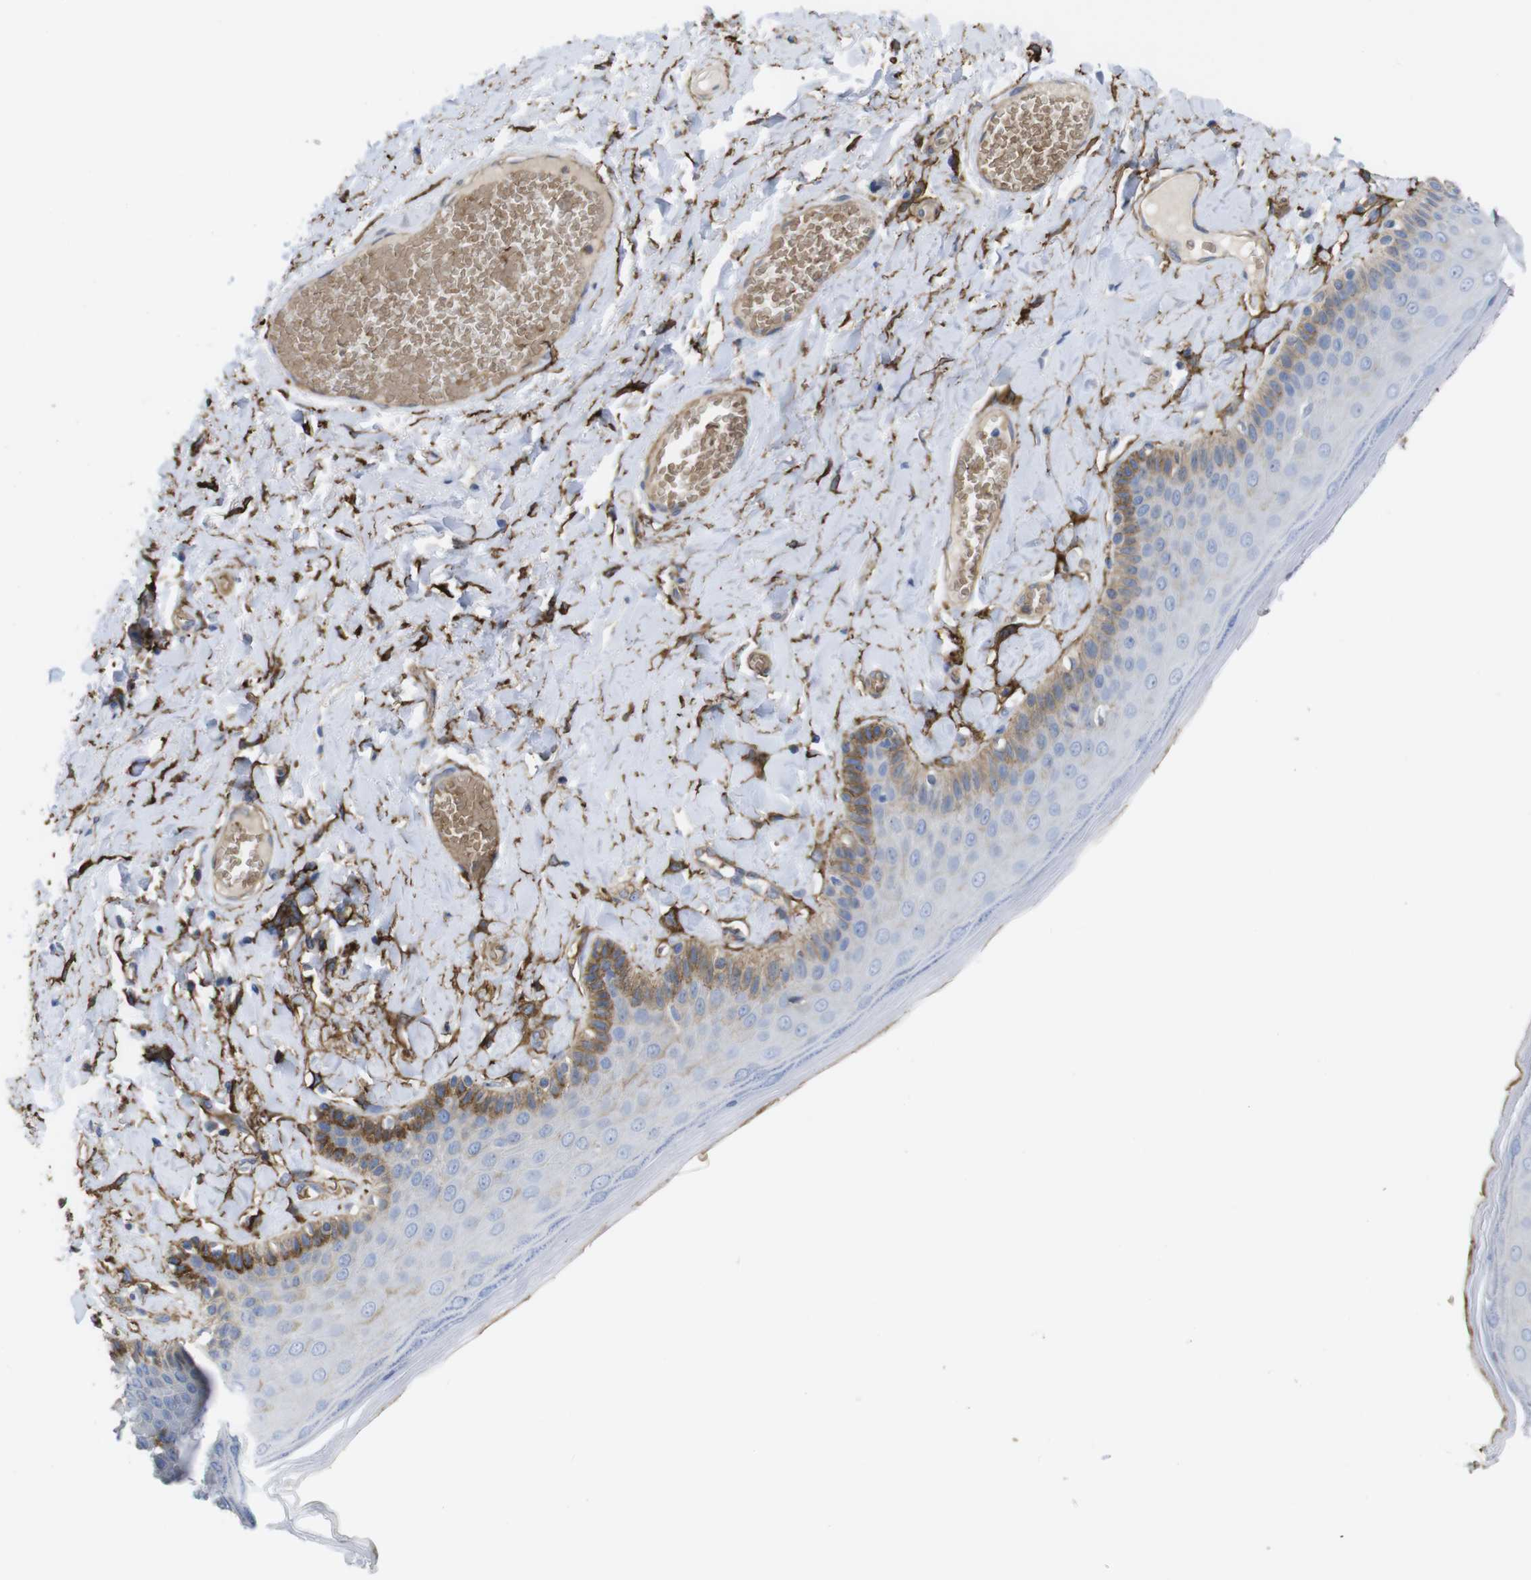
{"staining": {"intensity": "moderate", "quantity": "<25%", "location": "cytoplasmic/membranous"}, "tissue": "skin", "cell_type": "Epidermal cells", "image_type": "normal", "snomed": [{"axis": "morphology", "description": "Normal tissue, NOS"}, {"axis": "topography", "description": "Anal"}], "caption": "Immunohistochemical staining of unremarkable human skin displays moderate cytoplasmic/membranous protein expression in approximately <25% of epidermal cells. The protein of interest is stained brown, and the nuclei are stained in blue (DAB IHC with brightfield microscopy, high magnification).", "gene": "CYBRD1", "patient": {"sex": "male", "age": 69}}